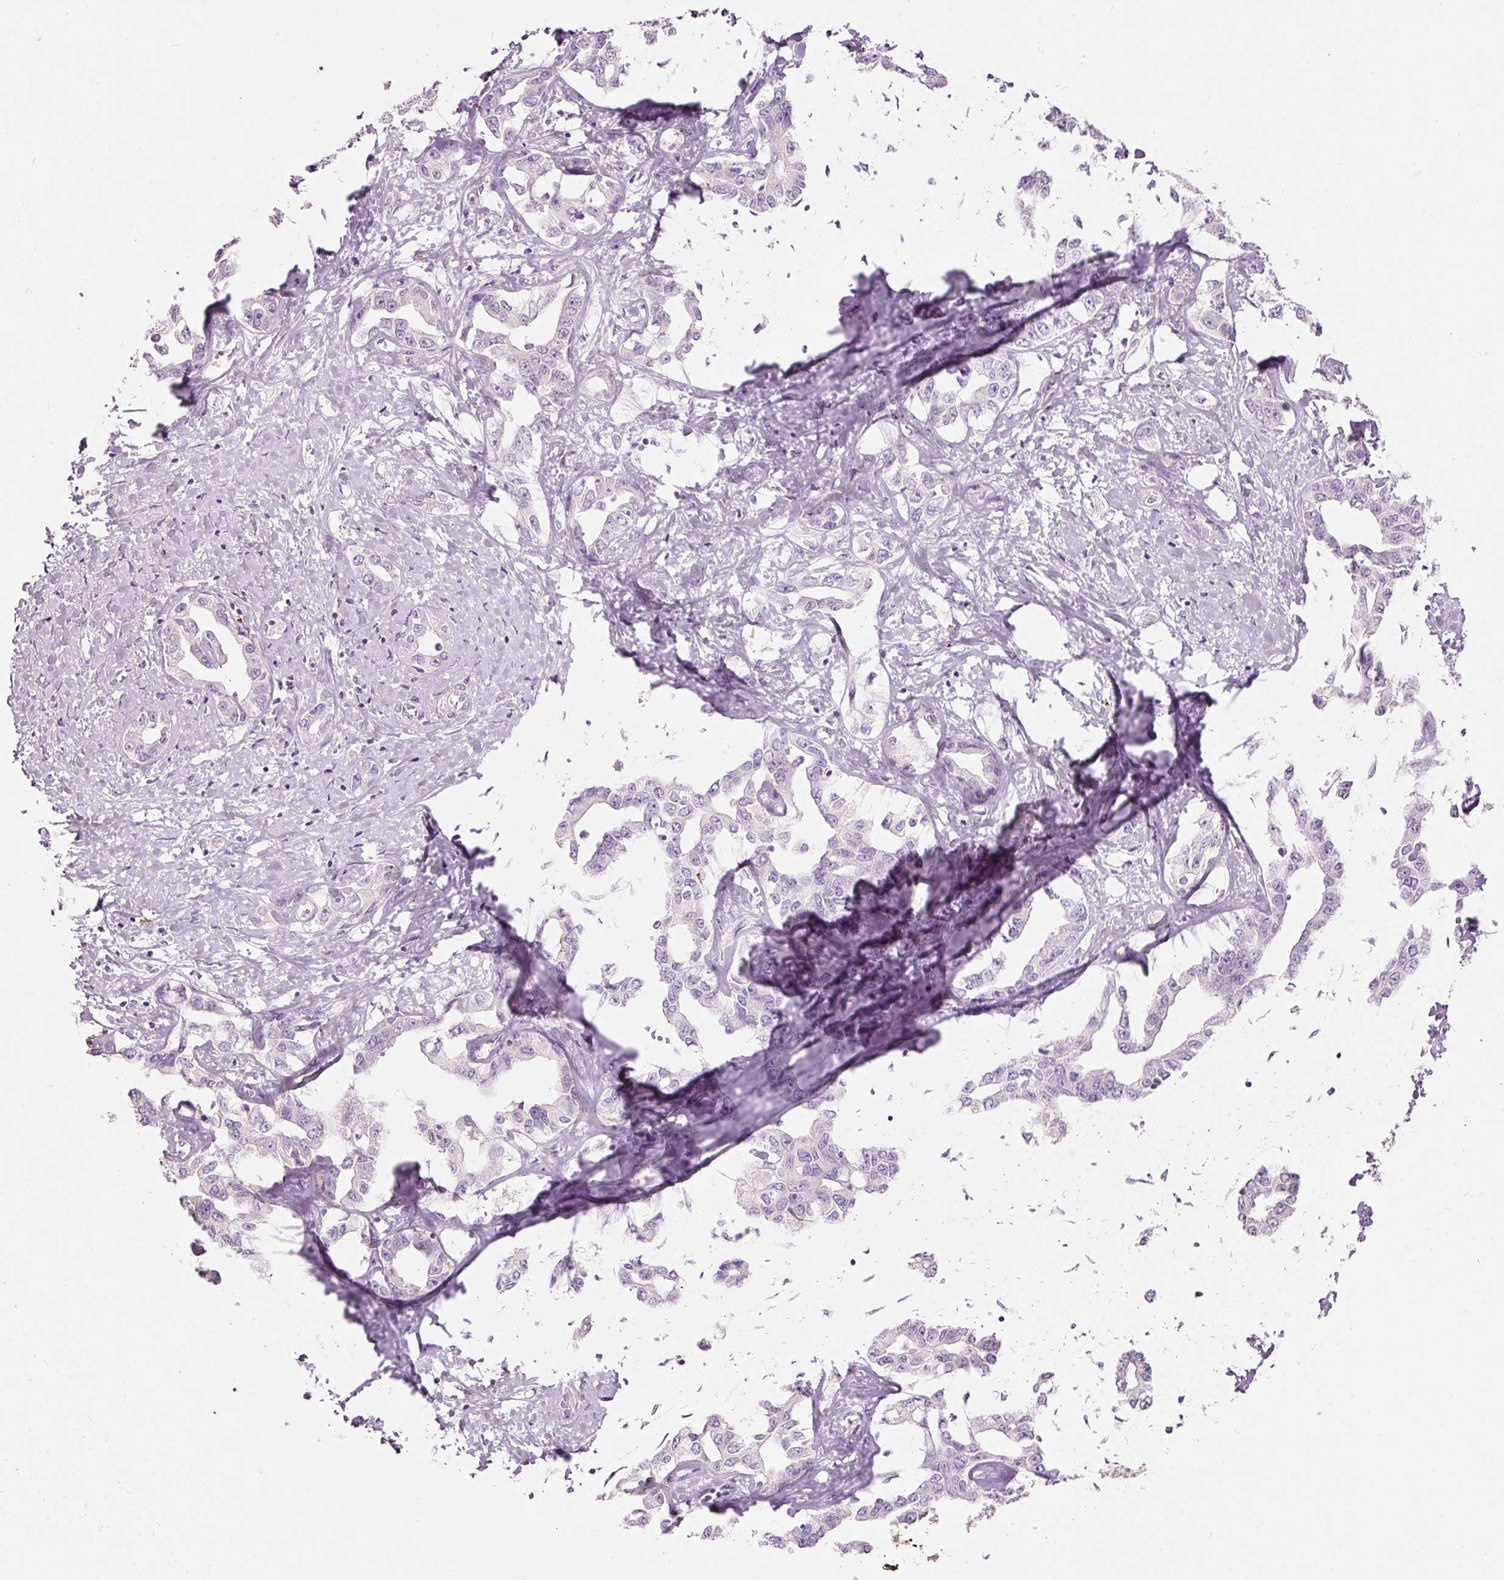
{"staining": {"intensity": "negative", "quantity": "none", "location": "none"}, "tissue": "liver cancer", "cell_type": "Tumor cells", "image_type": "cancer", "snomed": [{"axis": "morphology", "description": "Cholangiocarcinoma"}, {"axis": "topography", "description": "Liver"}], "caption": "This is an immunohistochemistry image of cholangiocarcinoma (liver). There is no expression in tumor cells.", "gene": "MTHFD2", "patient": {"sex": "male", "age": 59}}